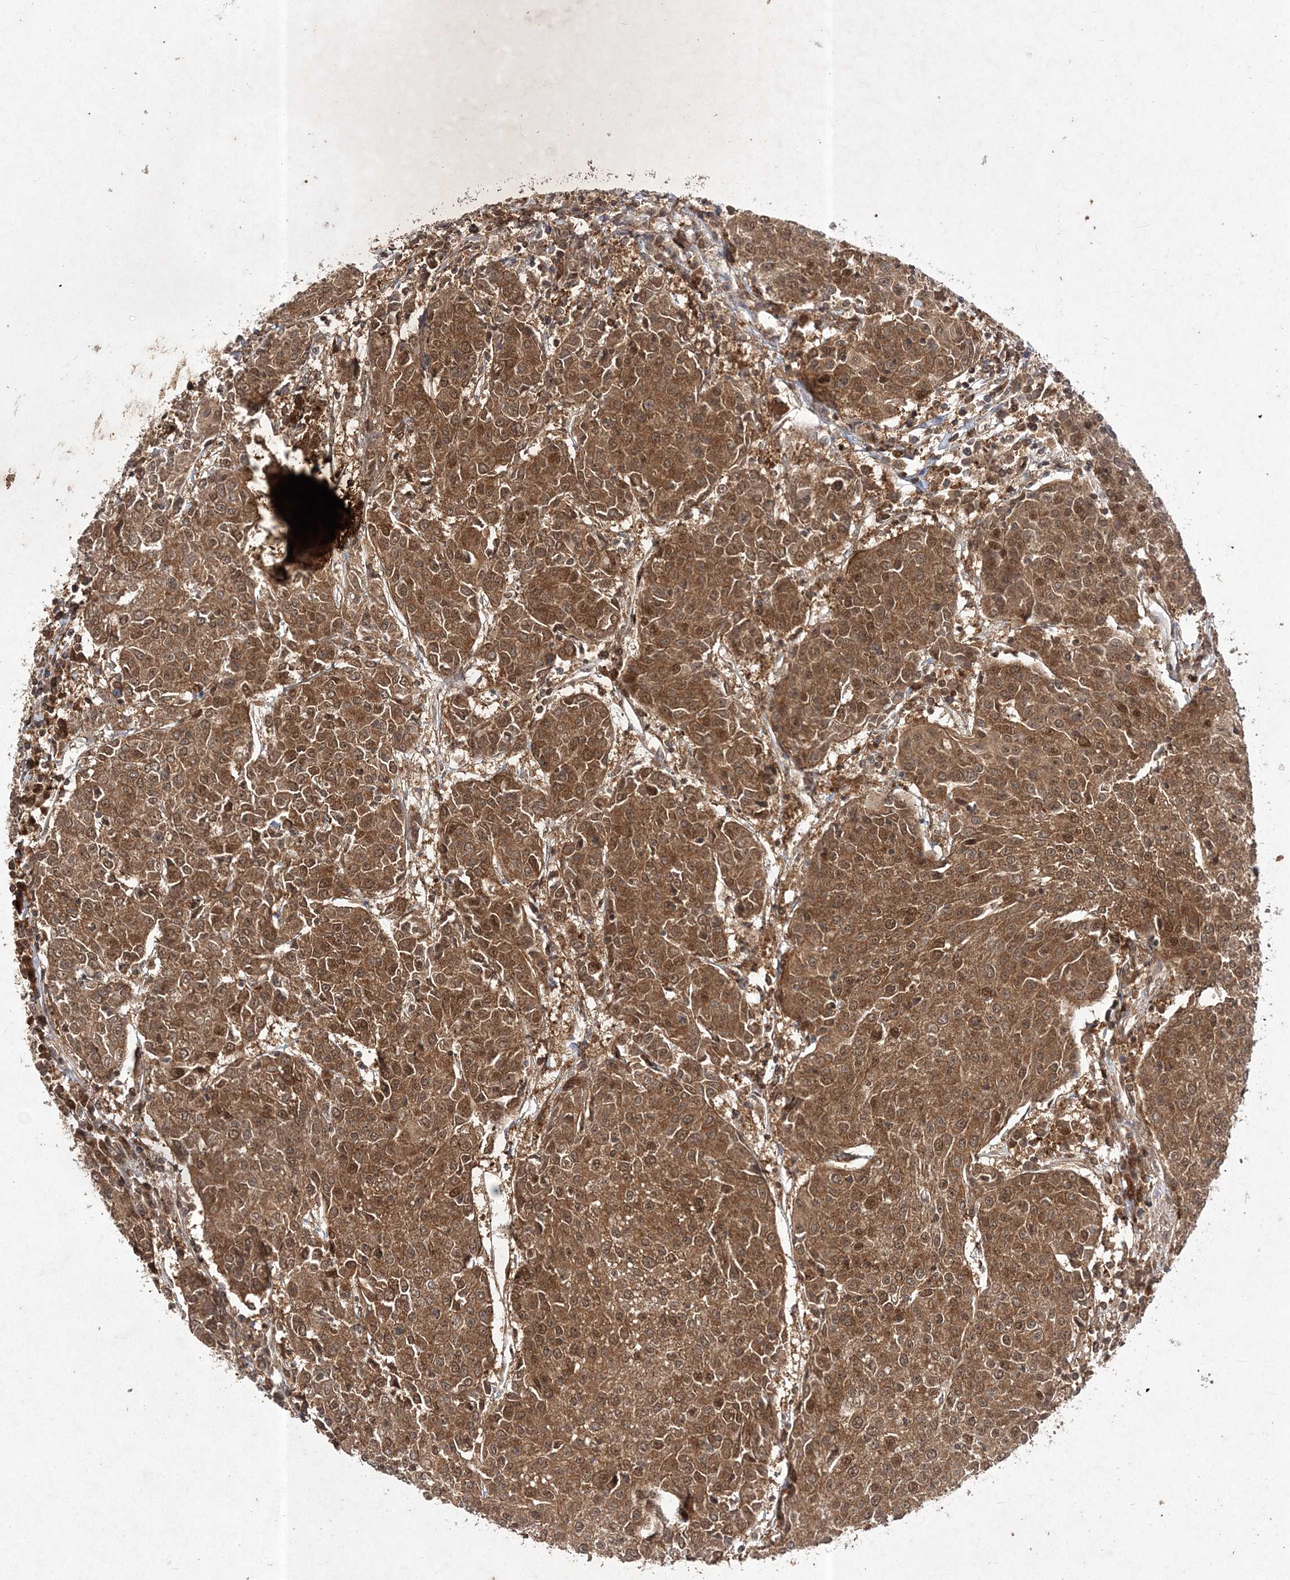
{"staining": {"intensity": "moderate", "quantity": ">75%", "location": "cytoplasmic/membranous,nuclear"}, "tissue": "urothelial cancer", "cell_type": "Tumor cells", "image_type": "cancer", "snomed": [{"axis": "morphology", "description": "Urothelial carcinoma, High grade"}, {"axis": "topography", "description": "Urinary bladder"}], "caption": "High-magnification brightfield microscopy of urothelial carcinoma (high-grade) stained with DAB (3,3'-diaminobenzidine) (brown) and counterstained with hematoxylin (blue). tumor cells exhibit moderate cytoplasmic/membranous and nuclear expression is appreciated in about>75% of cells. (Stains: DAB in brown, nuclei in blue, Microscopy: brightfield microscopy at high magnification).", "gene": "NIF3L1", "patient": {"sex": "female", "age": 85}}